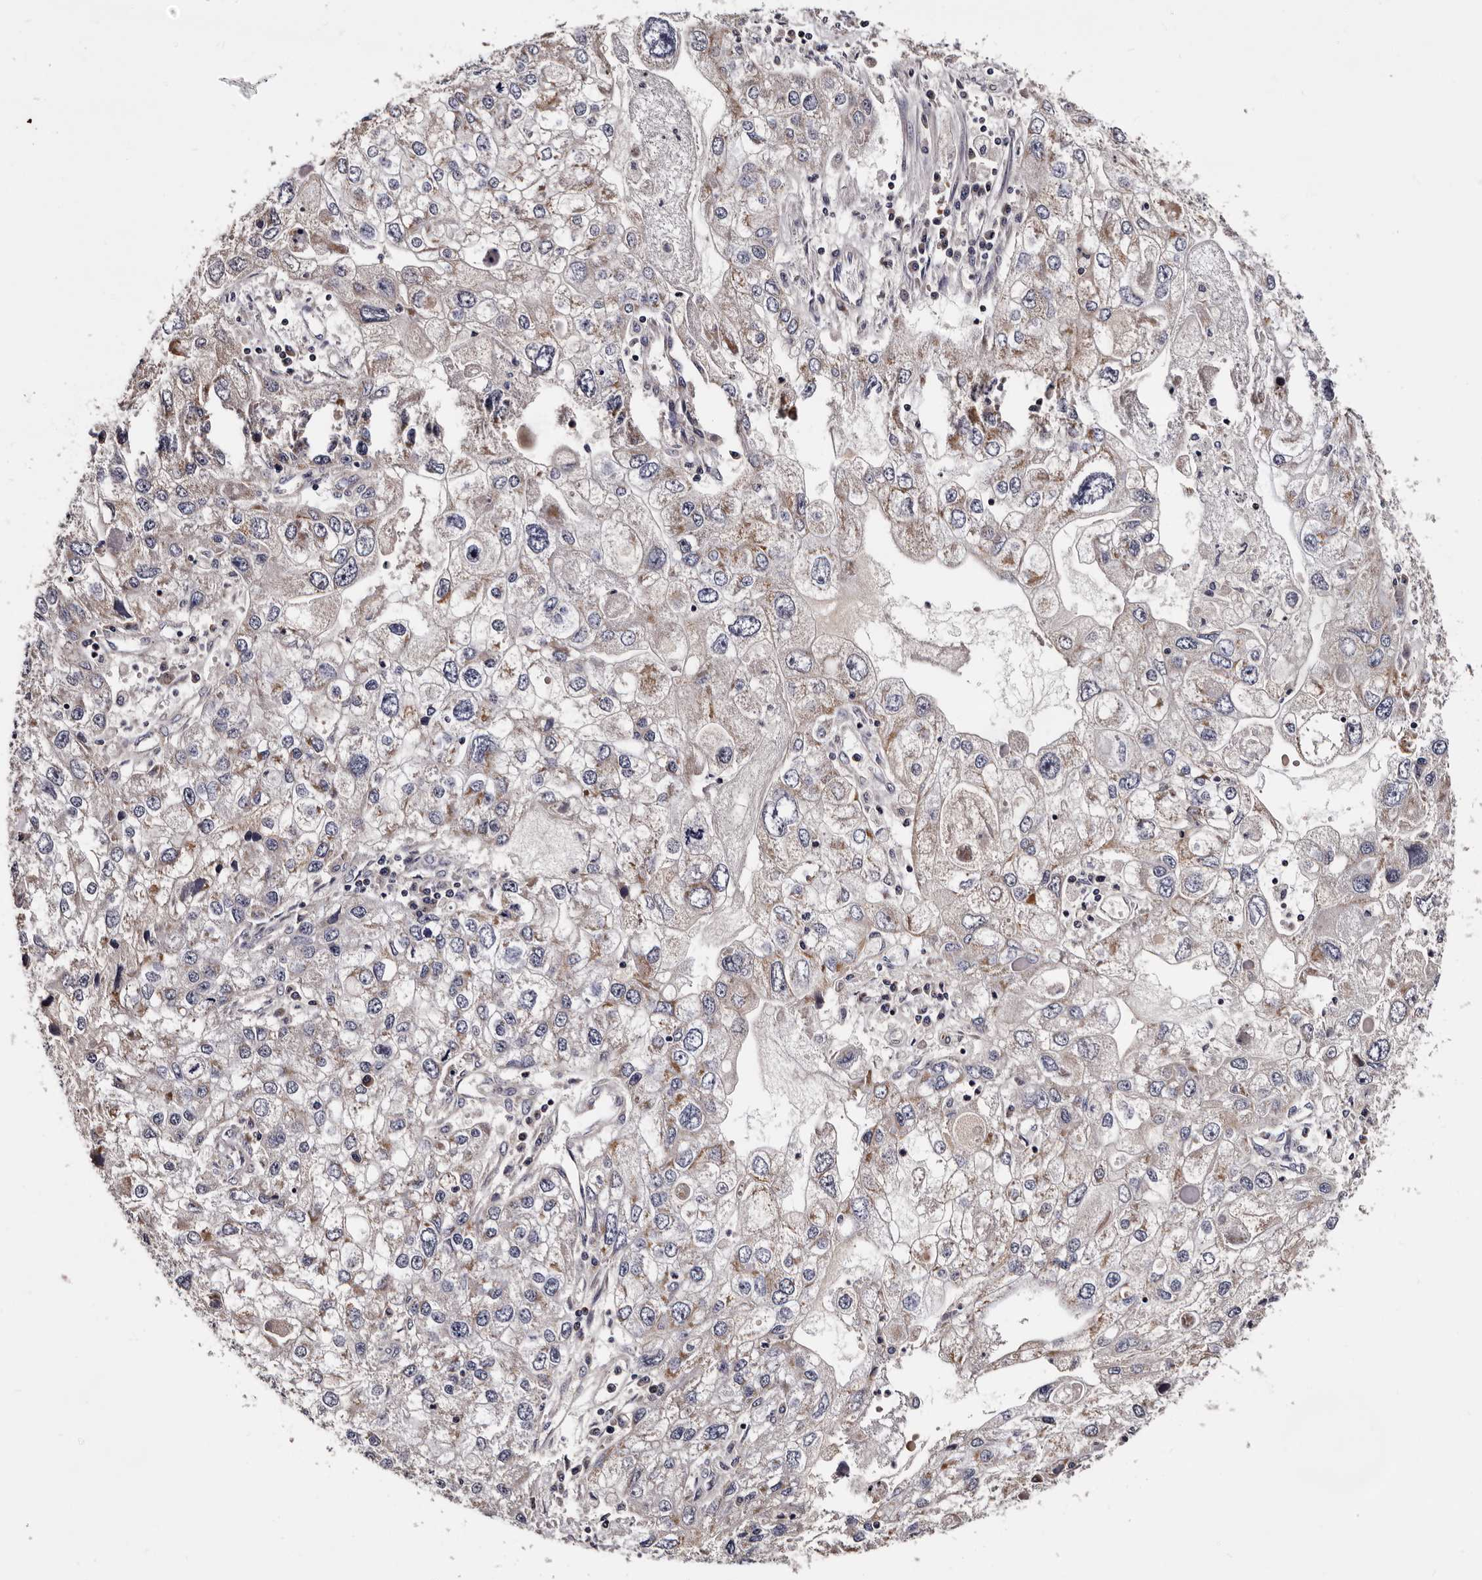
{"staining": {"intensity": "moderate", "quantity": "<25%", "location": "cytoplasmic/membranous"}, "tissue": "endometrial cancer", "cell_type": "Tumor cells", "image_type": "cancer", "snomed": [{"axis": "morphology", "description": "Adenocarcinoma, NOS"}, {"axis": "topography", "description": "Endometrium"}], "caption": "The image reveals a brown stain indicating the presence of a protein in the cytoplasmic/membranous of tumor cells in adenocarcinoma (endometrial).", "gene": "TAF4B", "patient": {"sex": "female", "age": 49}}